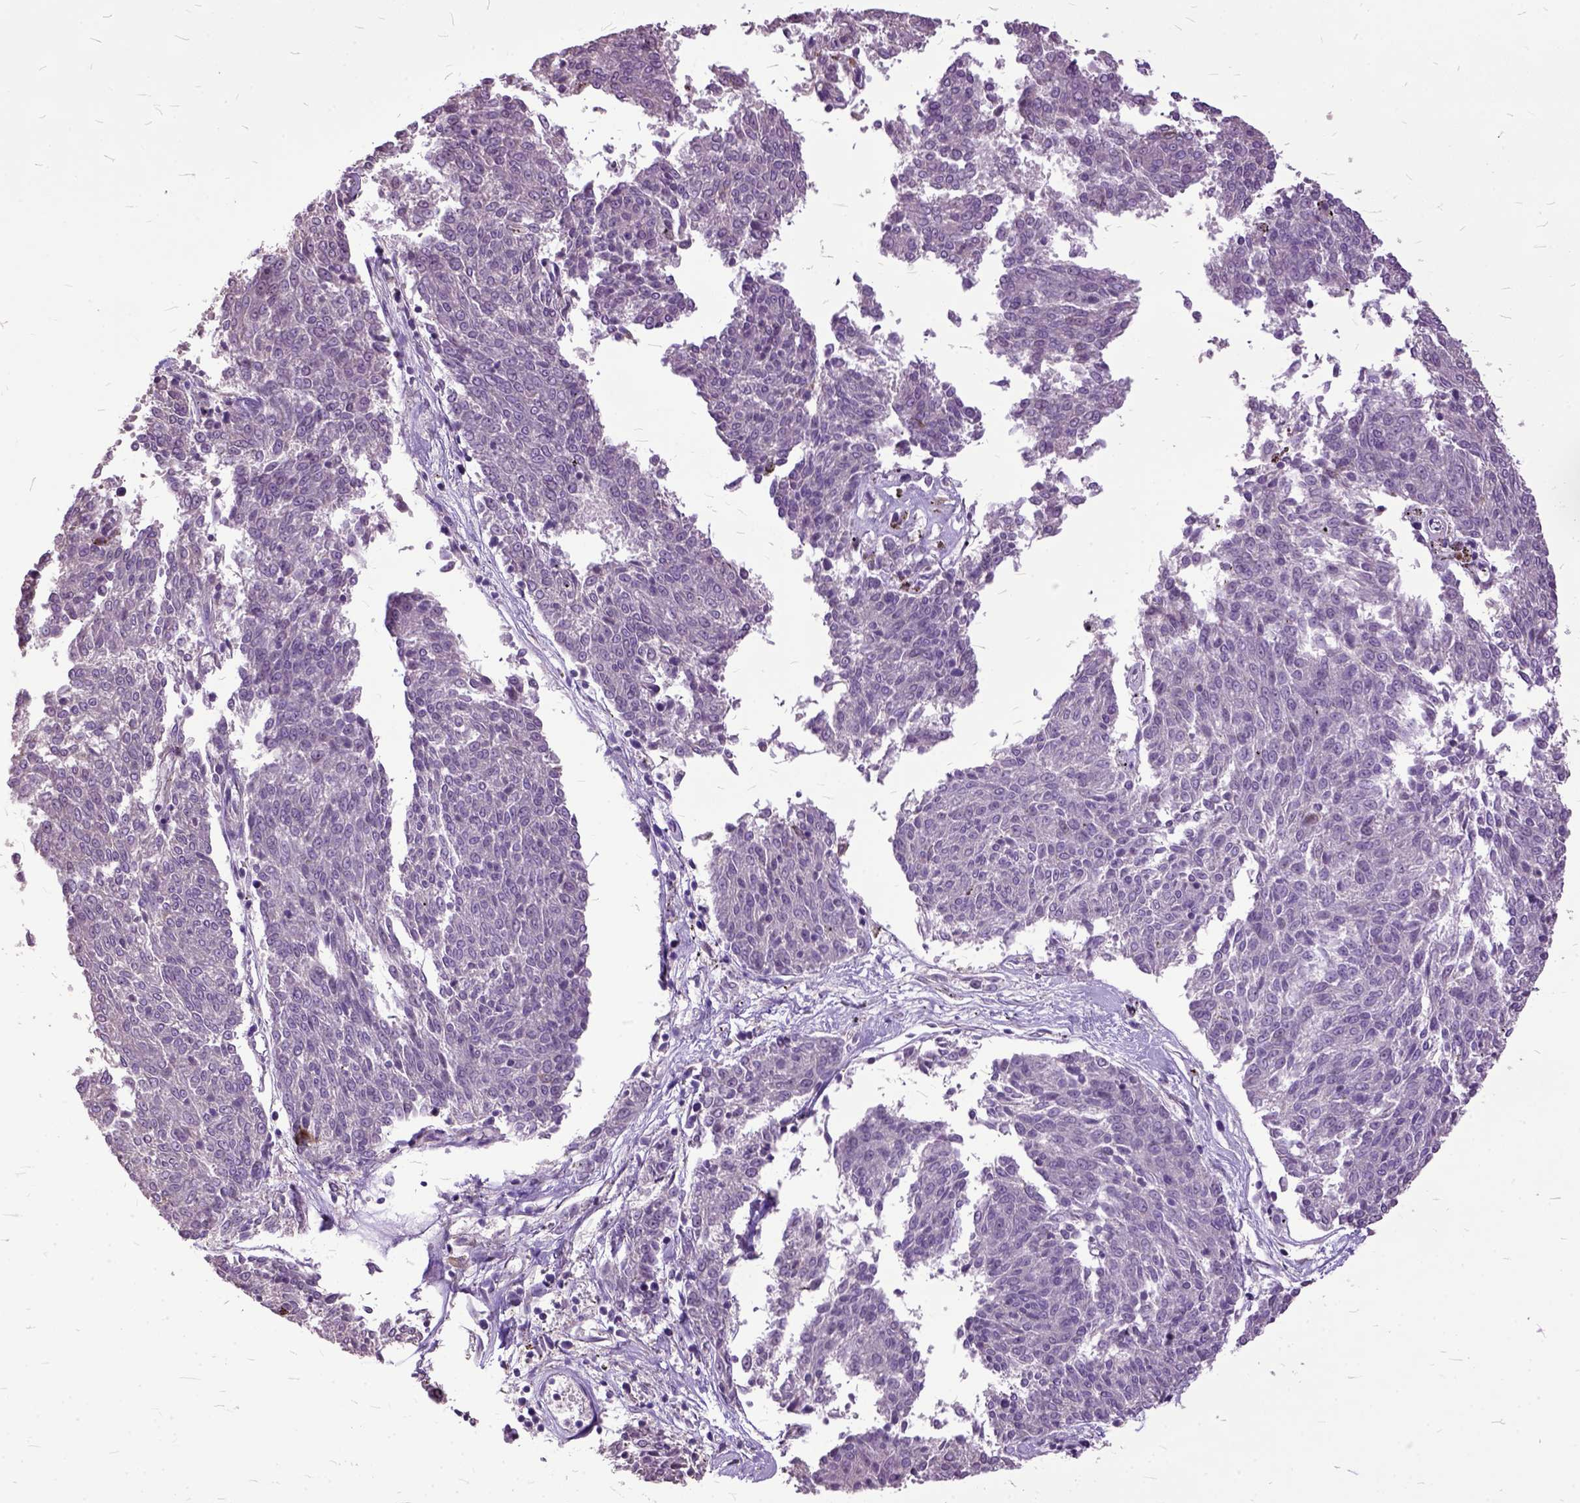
{"staining": {"intensity": "negative", "quantity": "none", "location": "none"}, "tissue": "melanoma", "cell_type": "Tumor cells", "image_type": "cancer", "snomed": [{"axis": "morphology", "description": "Malignant melanoma, NOS"}, {"axis": "topography", "description": "Skin"}], "caption": "This is a micrograph of immunohistochemistry staining of malignant melanoma, which shows no staining in tumor cells. (DAB IHC with hematoxylin counter stain).", "gene": "AREG", "patient": {"sex": "female", "age": 72}}